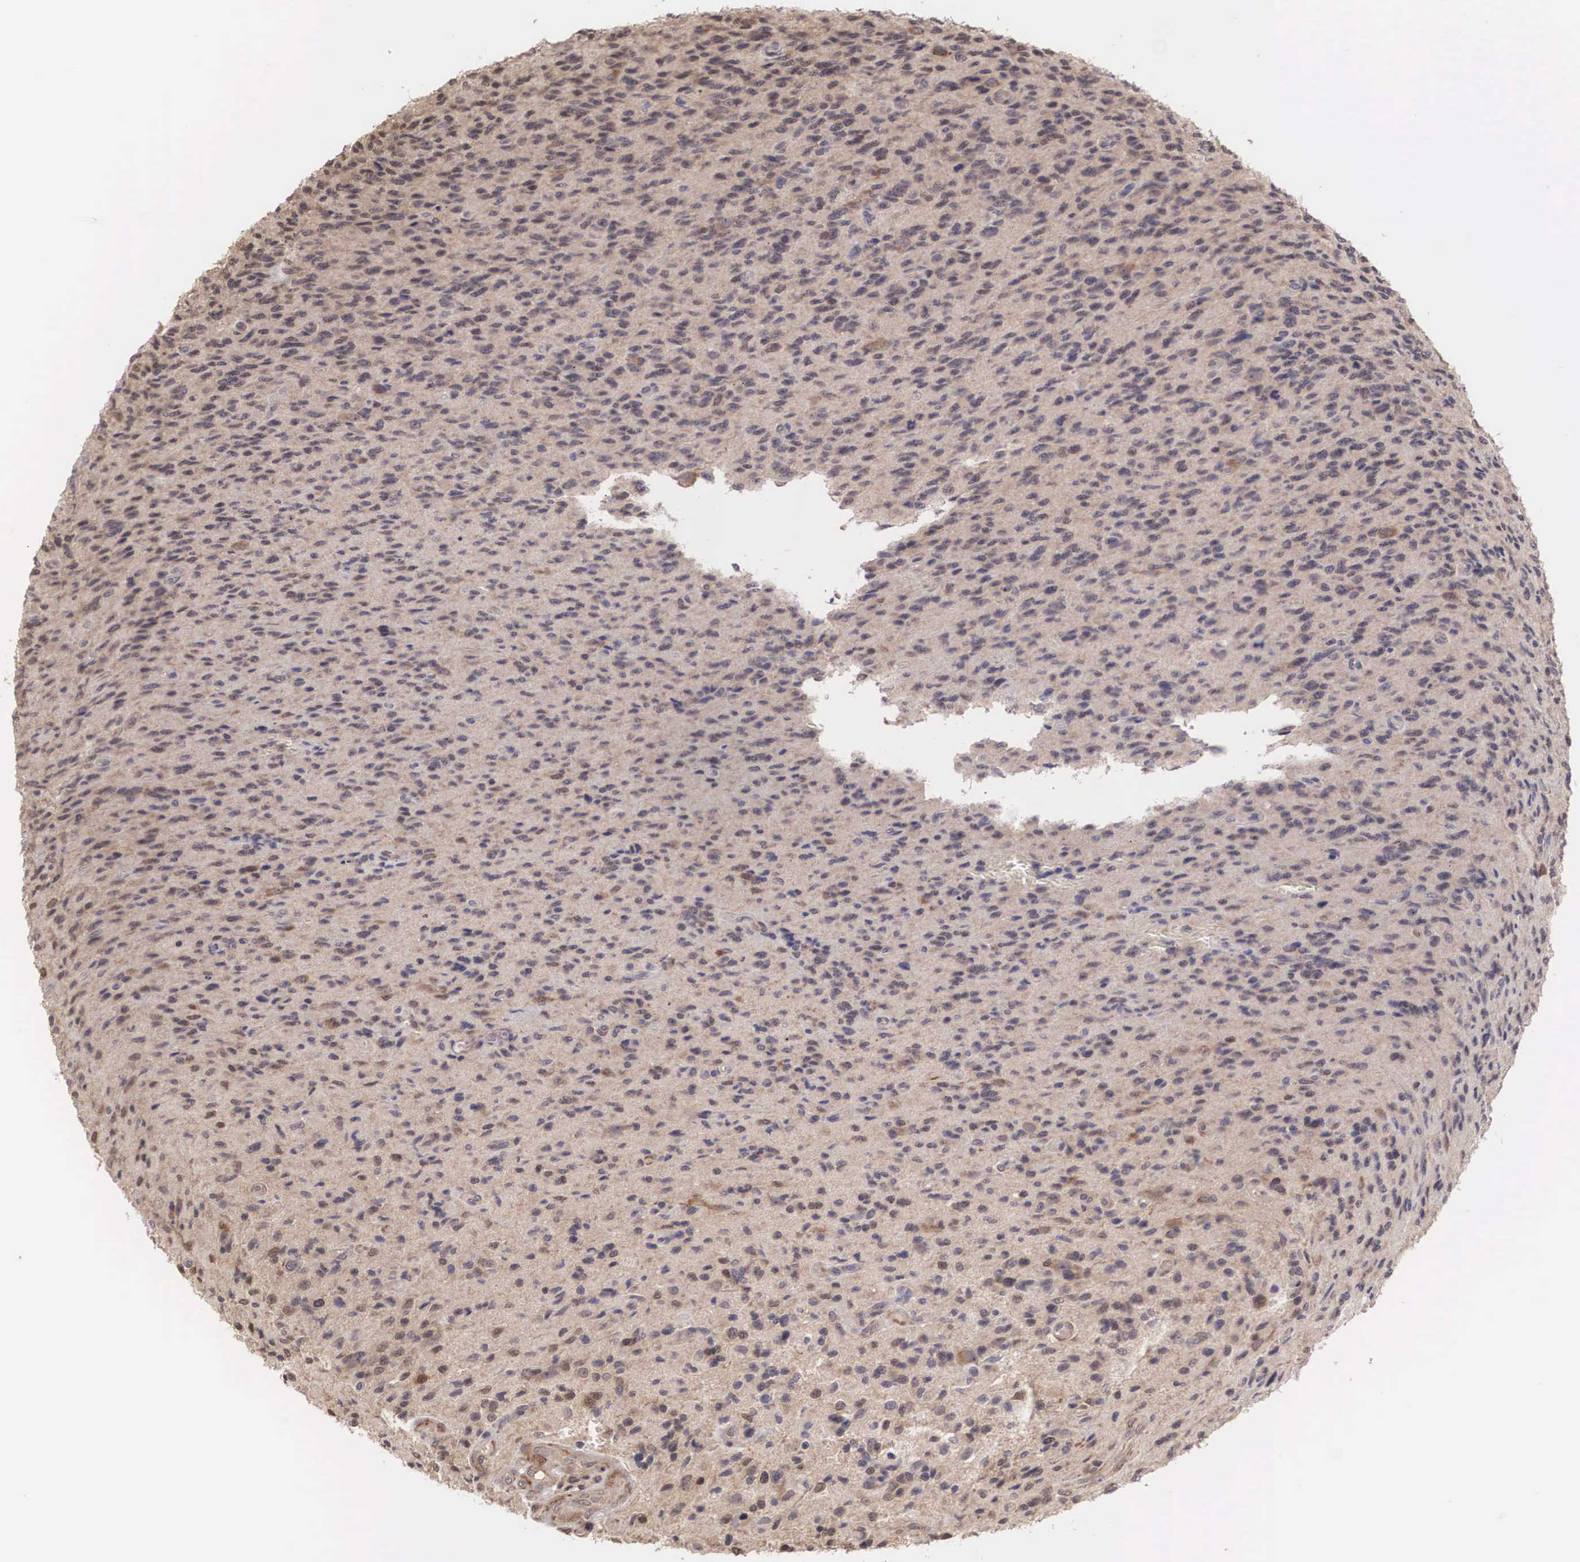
{"staining": {"intensity": "moderate", "quantity": ">75%", "location": "cytoplasmic/membranous,nuclear"}, "tissue": "glioma", "cell_type": "Tumor cells", "image_type": "cancer", "snomed": [{"axis": "morphology", "description": "Glioma, malignant, High grade"}, {"axis": "topography", "description": "Brain"}], "caption": "A high-resolution image shows immunohistochemistry staining of malignant glioma (high-grade), which shows moderate cytoplasmic/membranous and nuclear positivity in about >75% of tumor cells. Immunohistochemistry stains the protein of interest in brown and the nuclei are stained blue.", "gene": "DNAJB7", "patient": {"sex": "male", "age": 36}}